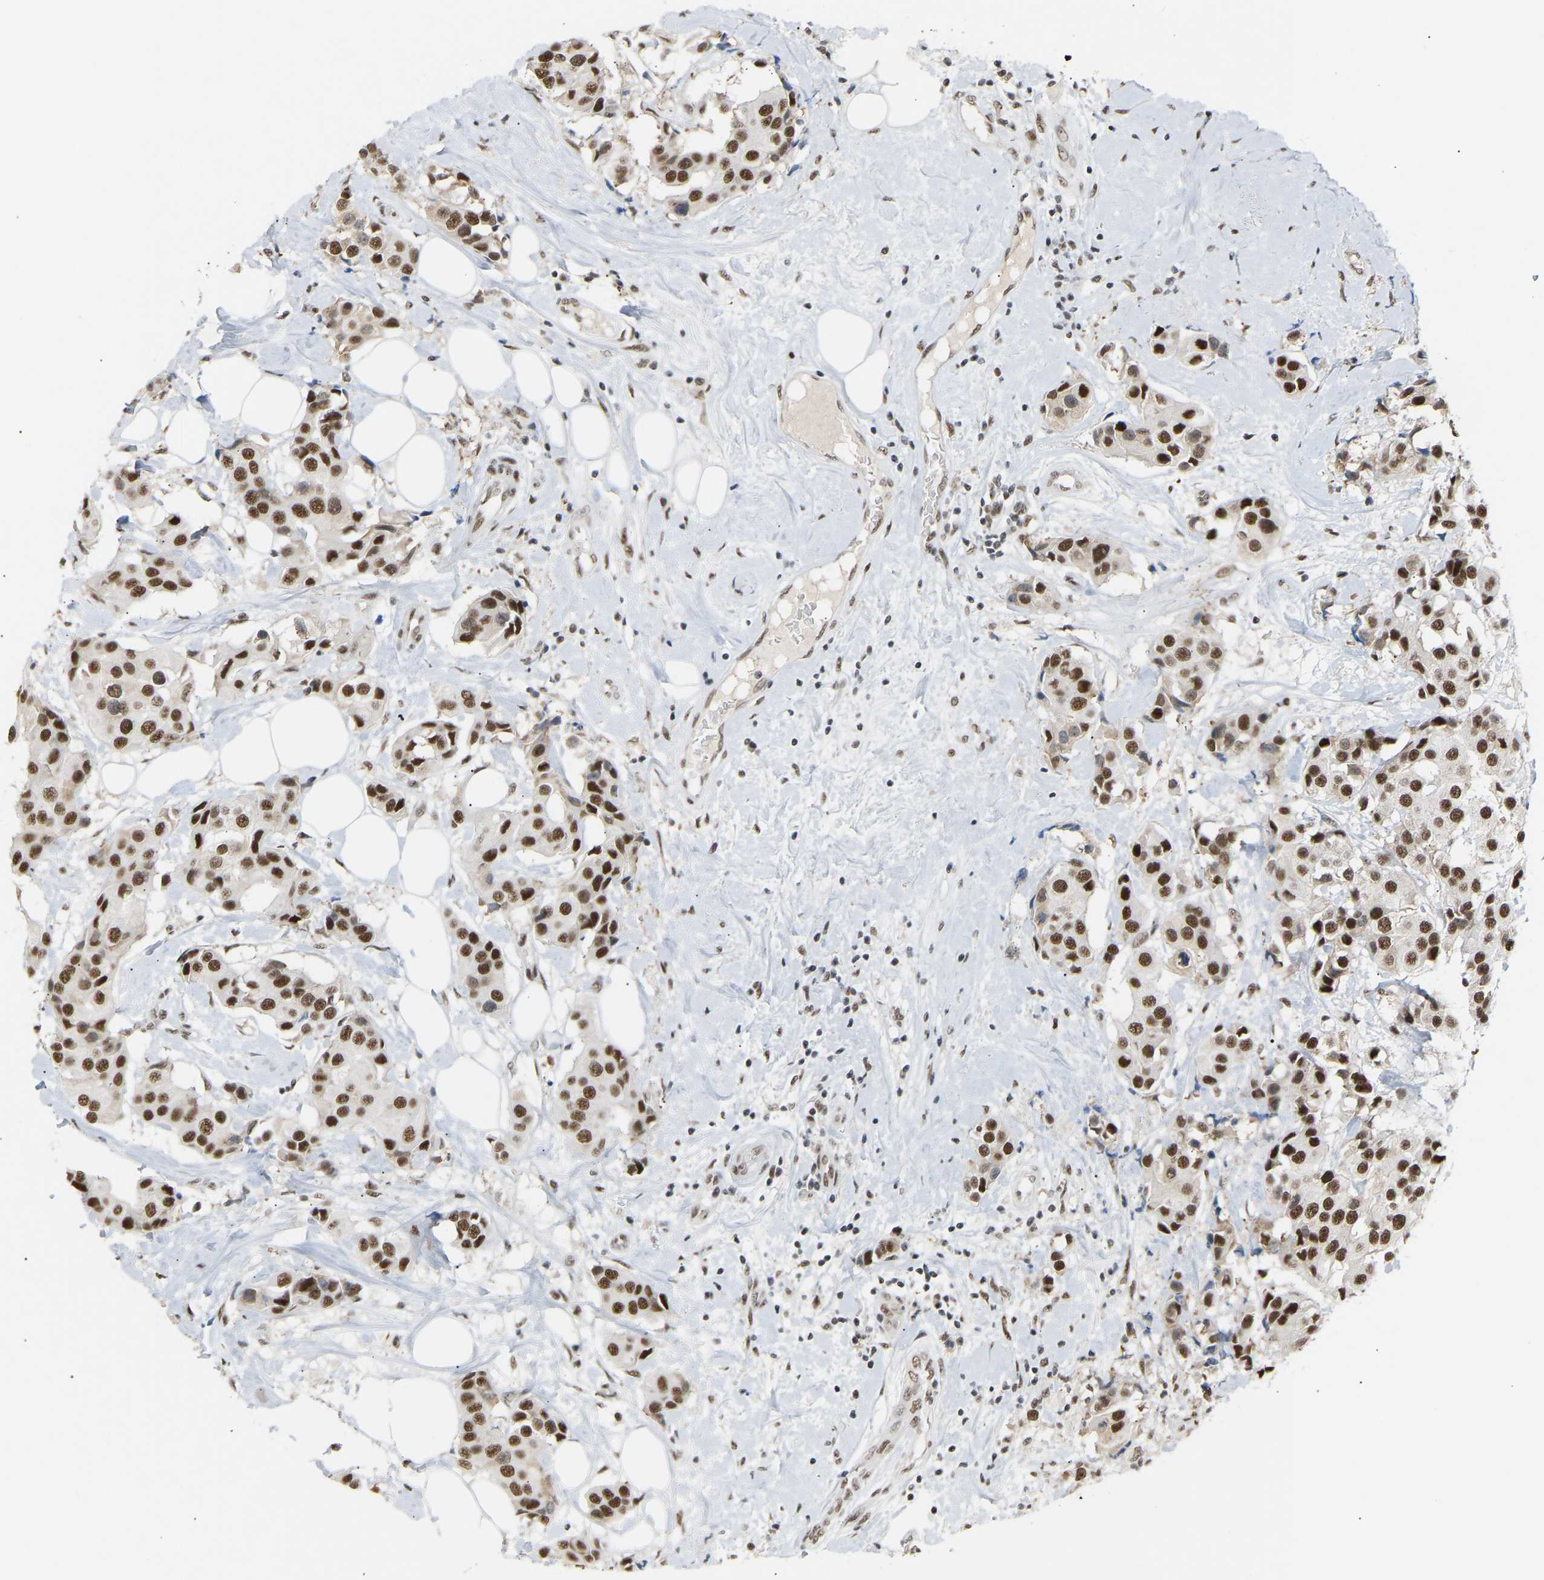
{"staining": {"intensity": "strong", "quantity": ">75%", "location": "nuclear"}, "tissue": "breast cancer", "cell_type": "Tumor cells", "image_type": "cancer", "snomed": [{"axis": "morphology", "description": "Normal tissue, NOS"}, {"axis": "morphology", "description": "Duct carcinoma"}, {"axis": "topography", "description": "Breast"}], "caption": "Immunohistochemical staining of human breast cancer reveals high levels of strong nuclear positivity in approximately >75% of tumor cells. (DAB = brown stain, brightfield microscopy at high magnification).", "gene": "NELFB", "patient": {"sex": "female", "age": 39}}